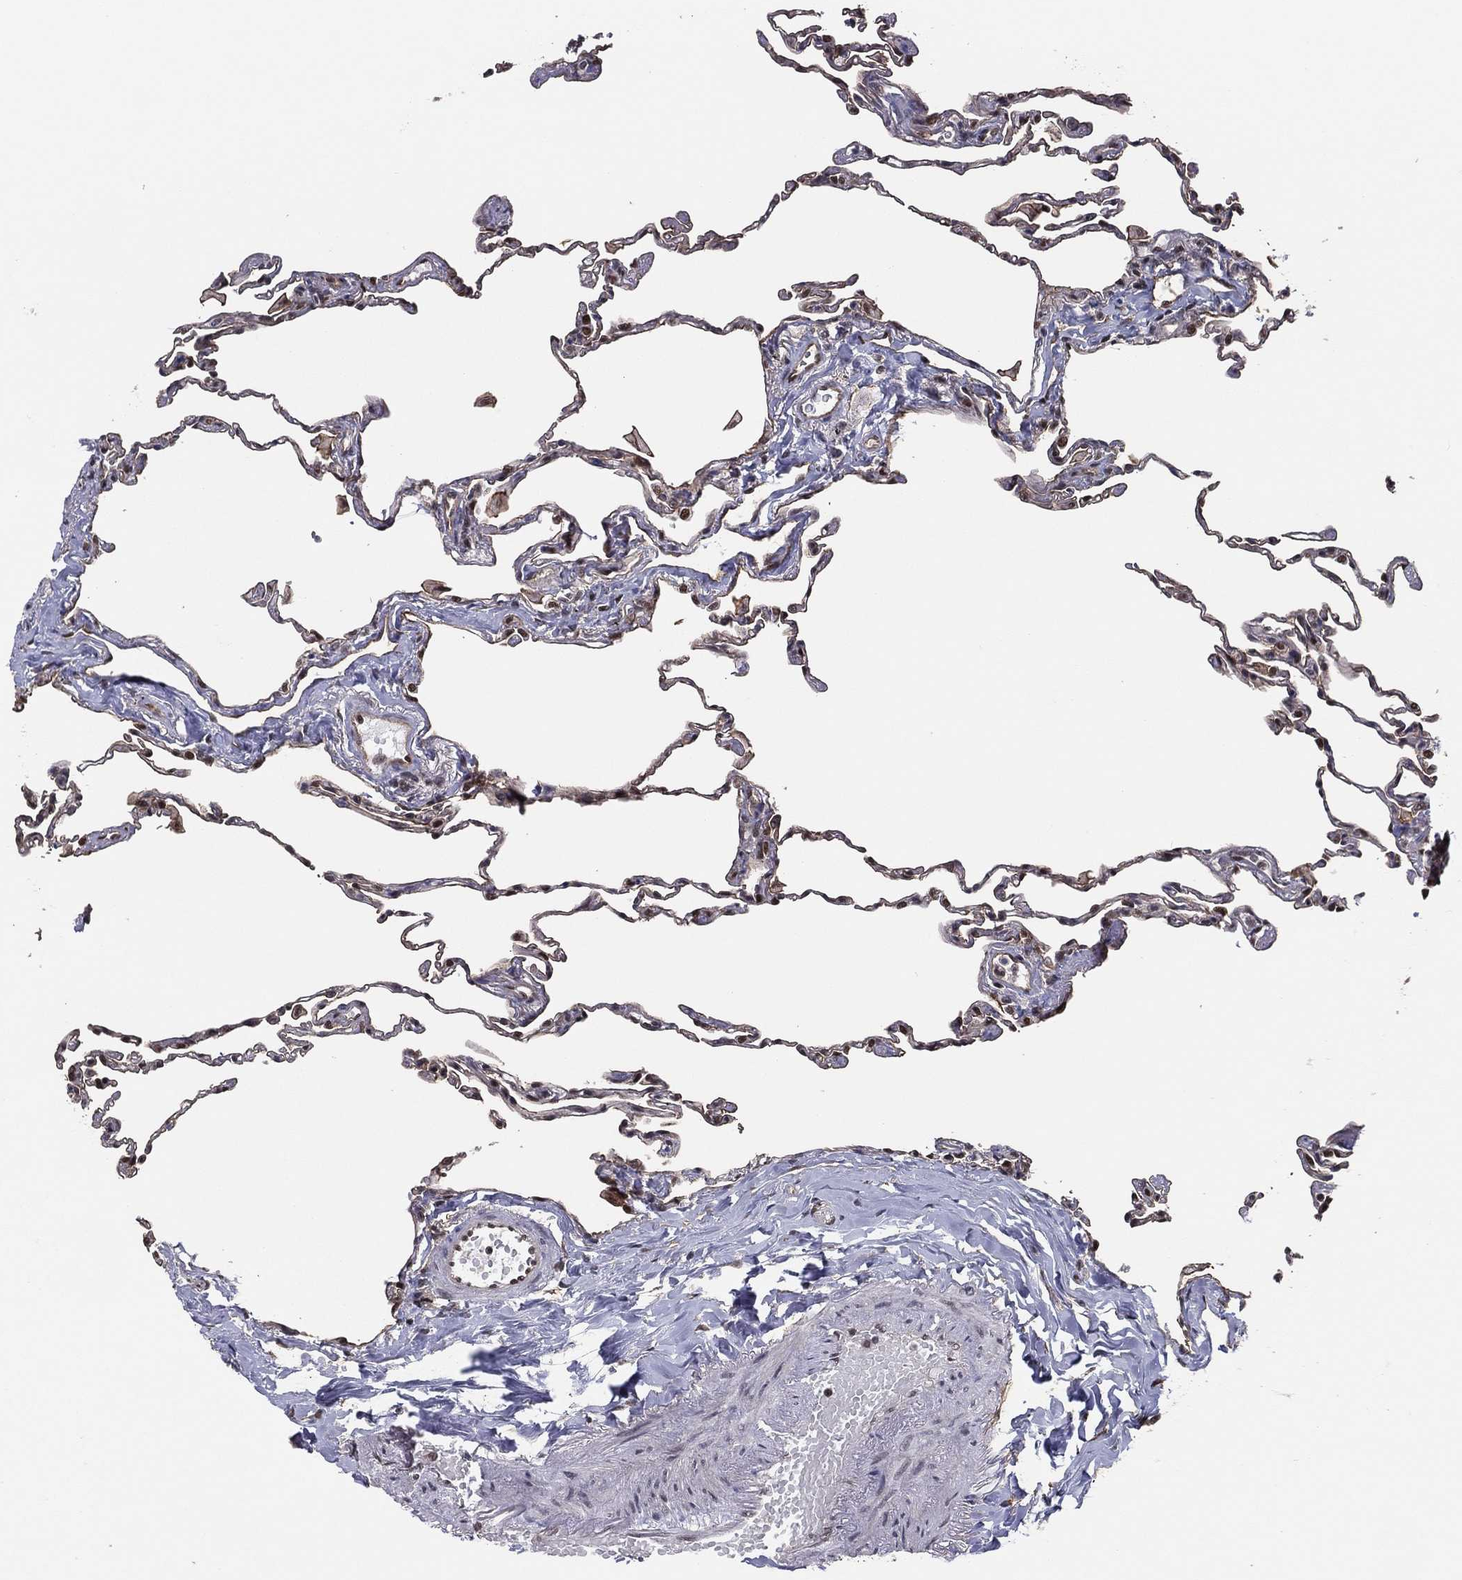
{"staining": {"intensity": "strong", "quantity": ">75%", "location": "nuclear"}, "tissue": "lung", "cell_type": "Alveolar cells", "image_type": "normal", "snomed": [{"axis": "morphology", "description": "Normal tissue, NOS"}, {"axis": "topography", "description": "Lung"}], "caption": "This photomicrograph reveals normal lung stained with immunohistochemistry to label a protein in brown. The nuclear of alveolar cells show strong positivity for the protein. Nuclei are counter-stained blue.", "gene": "GPALPP1", "patient": {"sex": "female", "age": 57}}